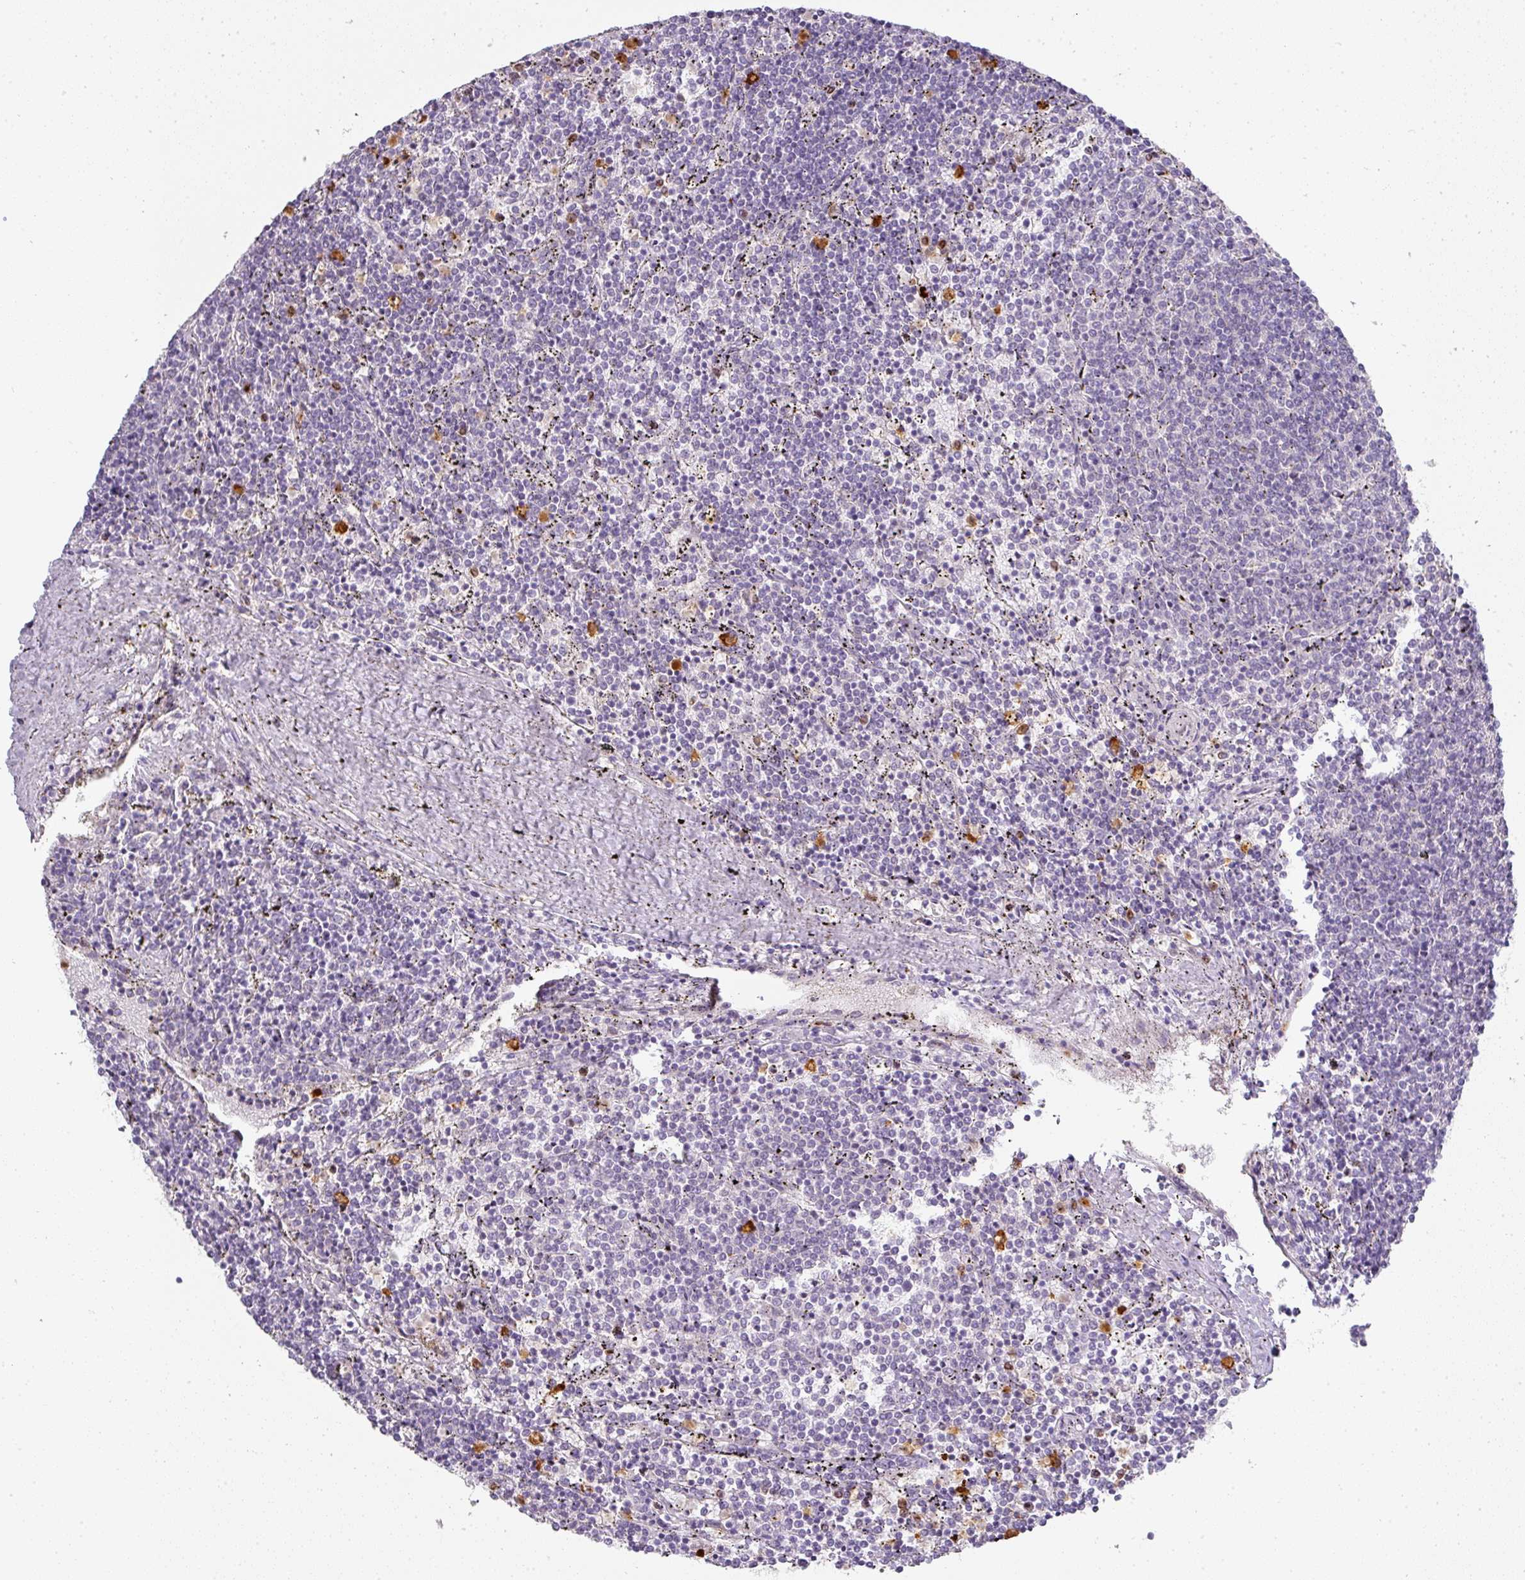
{"staining": {"intensity": "negative", "quantity": "none", "location": "none"}, "tissue": "lymphoma", "cell_type": "Tumor cells", "image_type": "cancer", "snomed": [{"axis": "morphology", "description": "Malignant lymphoma, non-Hodgkin's type, Low grade"}, {"axis": "topography", "description": "Spleen"}], "caption": "Malignant lymphoma, non-Hodgkin's type (low-grade) stained for a protein using immunohistochemistry (IHC) displays no positivity tumor cells.", "gene": "HHEX", "patient": {"sex": "female", "age": 50}}